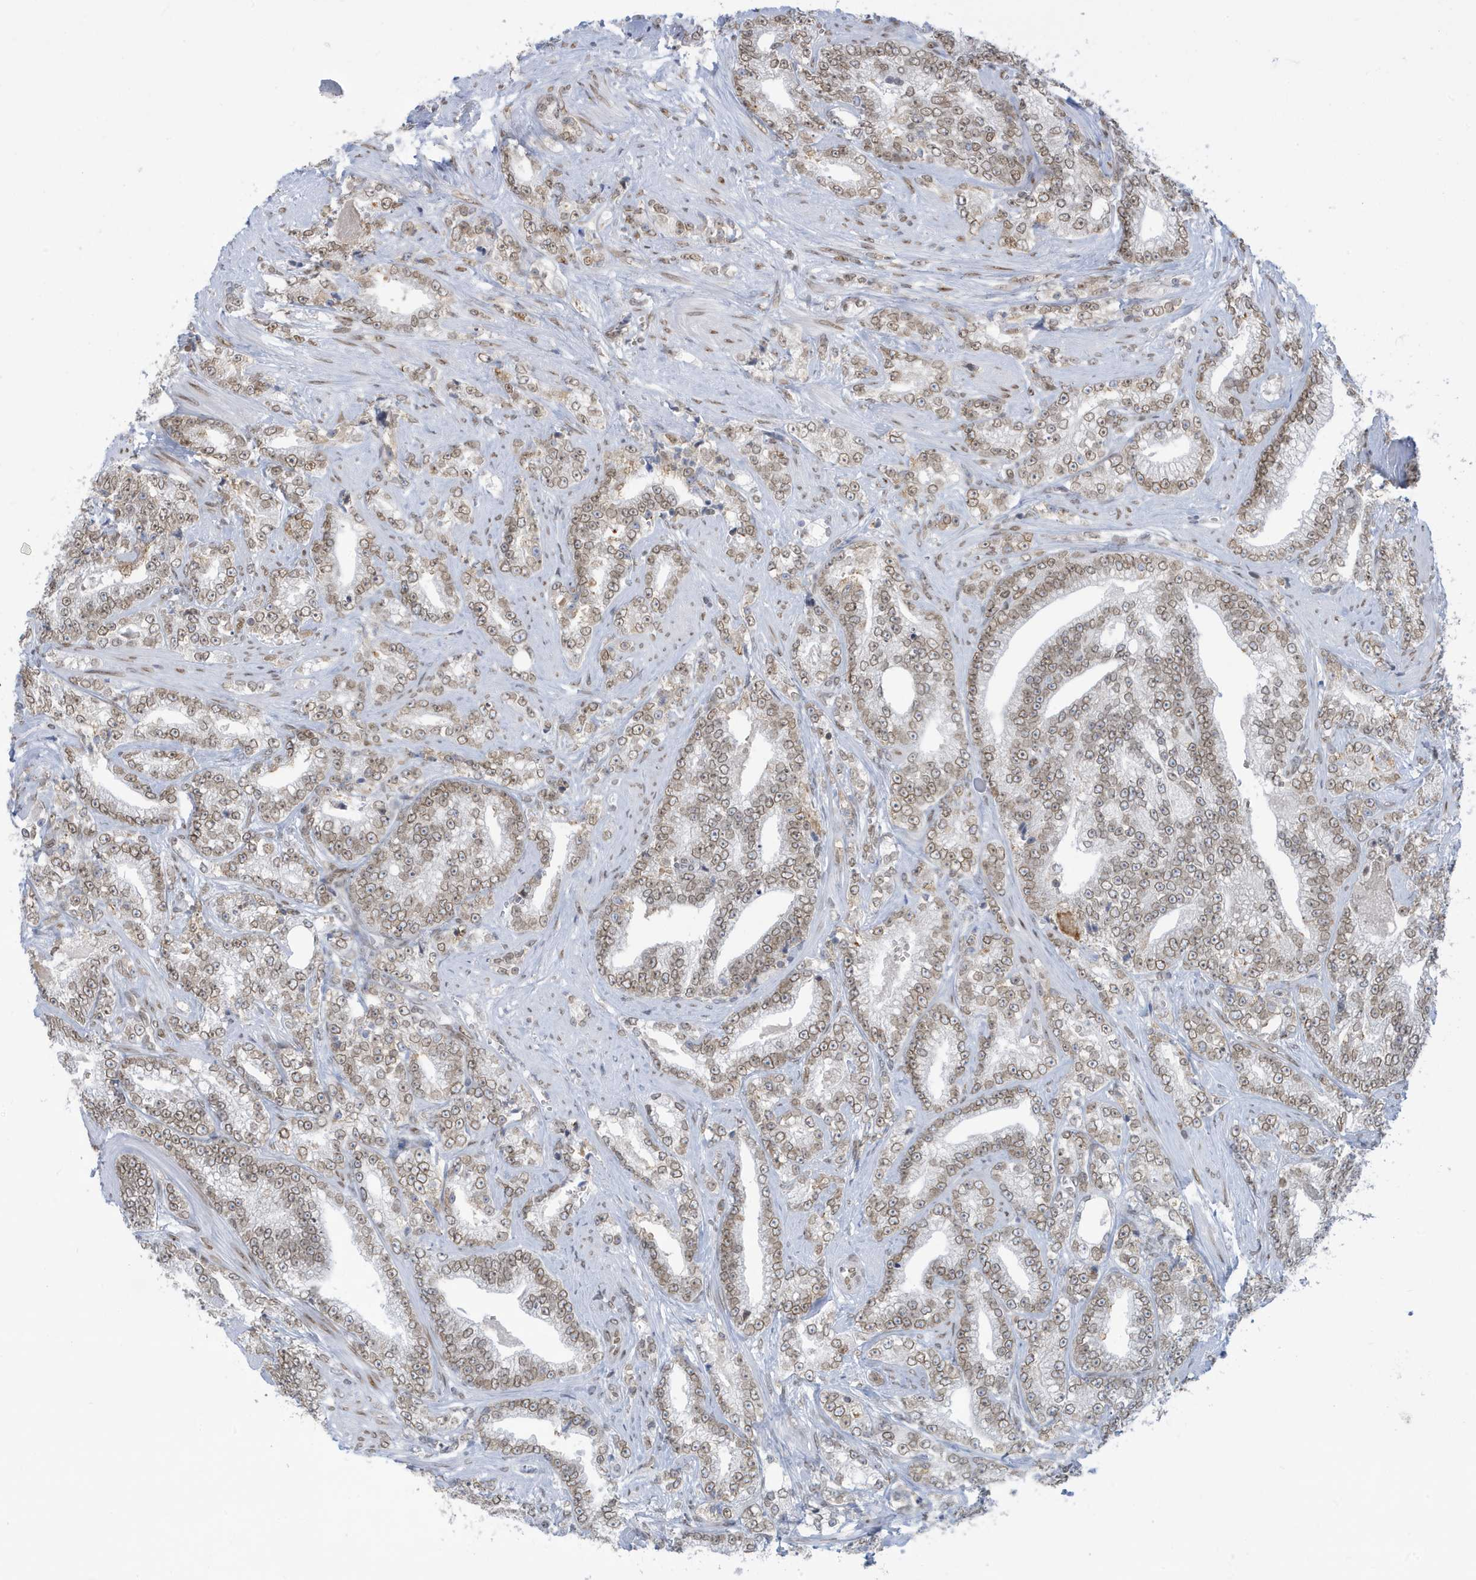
{"staining": {"intensity": "moderate", "quantity": ">75%", "location": "cytoplasmic/membranous,nuclear"}, "tissue": "prostate cancer", "cell_type": "Tumor cells", "image_type": "cancer", "snomed": [{"axis": "morphology", "description": "Adenocarcinoma, High grade"}, {"axis": "topography", "description": "Prostate and seminal vesicle, NOS"}], "caption": "The photomicrograph reveals a brown stain indicating the presence of a protein in the cytoplasmic/membranous and nuclear of tumor cells in adenocarcinoma (high-grade) (prostate).", "gene": "PCYT1A", "patient": {"sex": "male", "age": 67}}